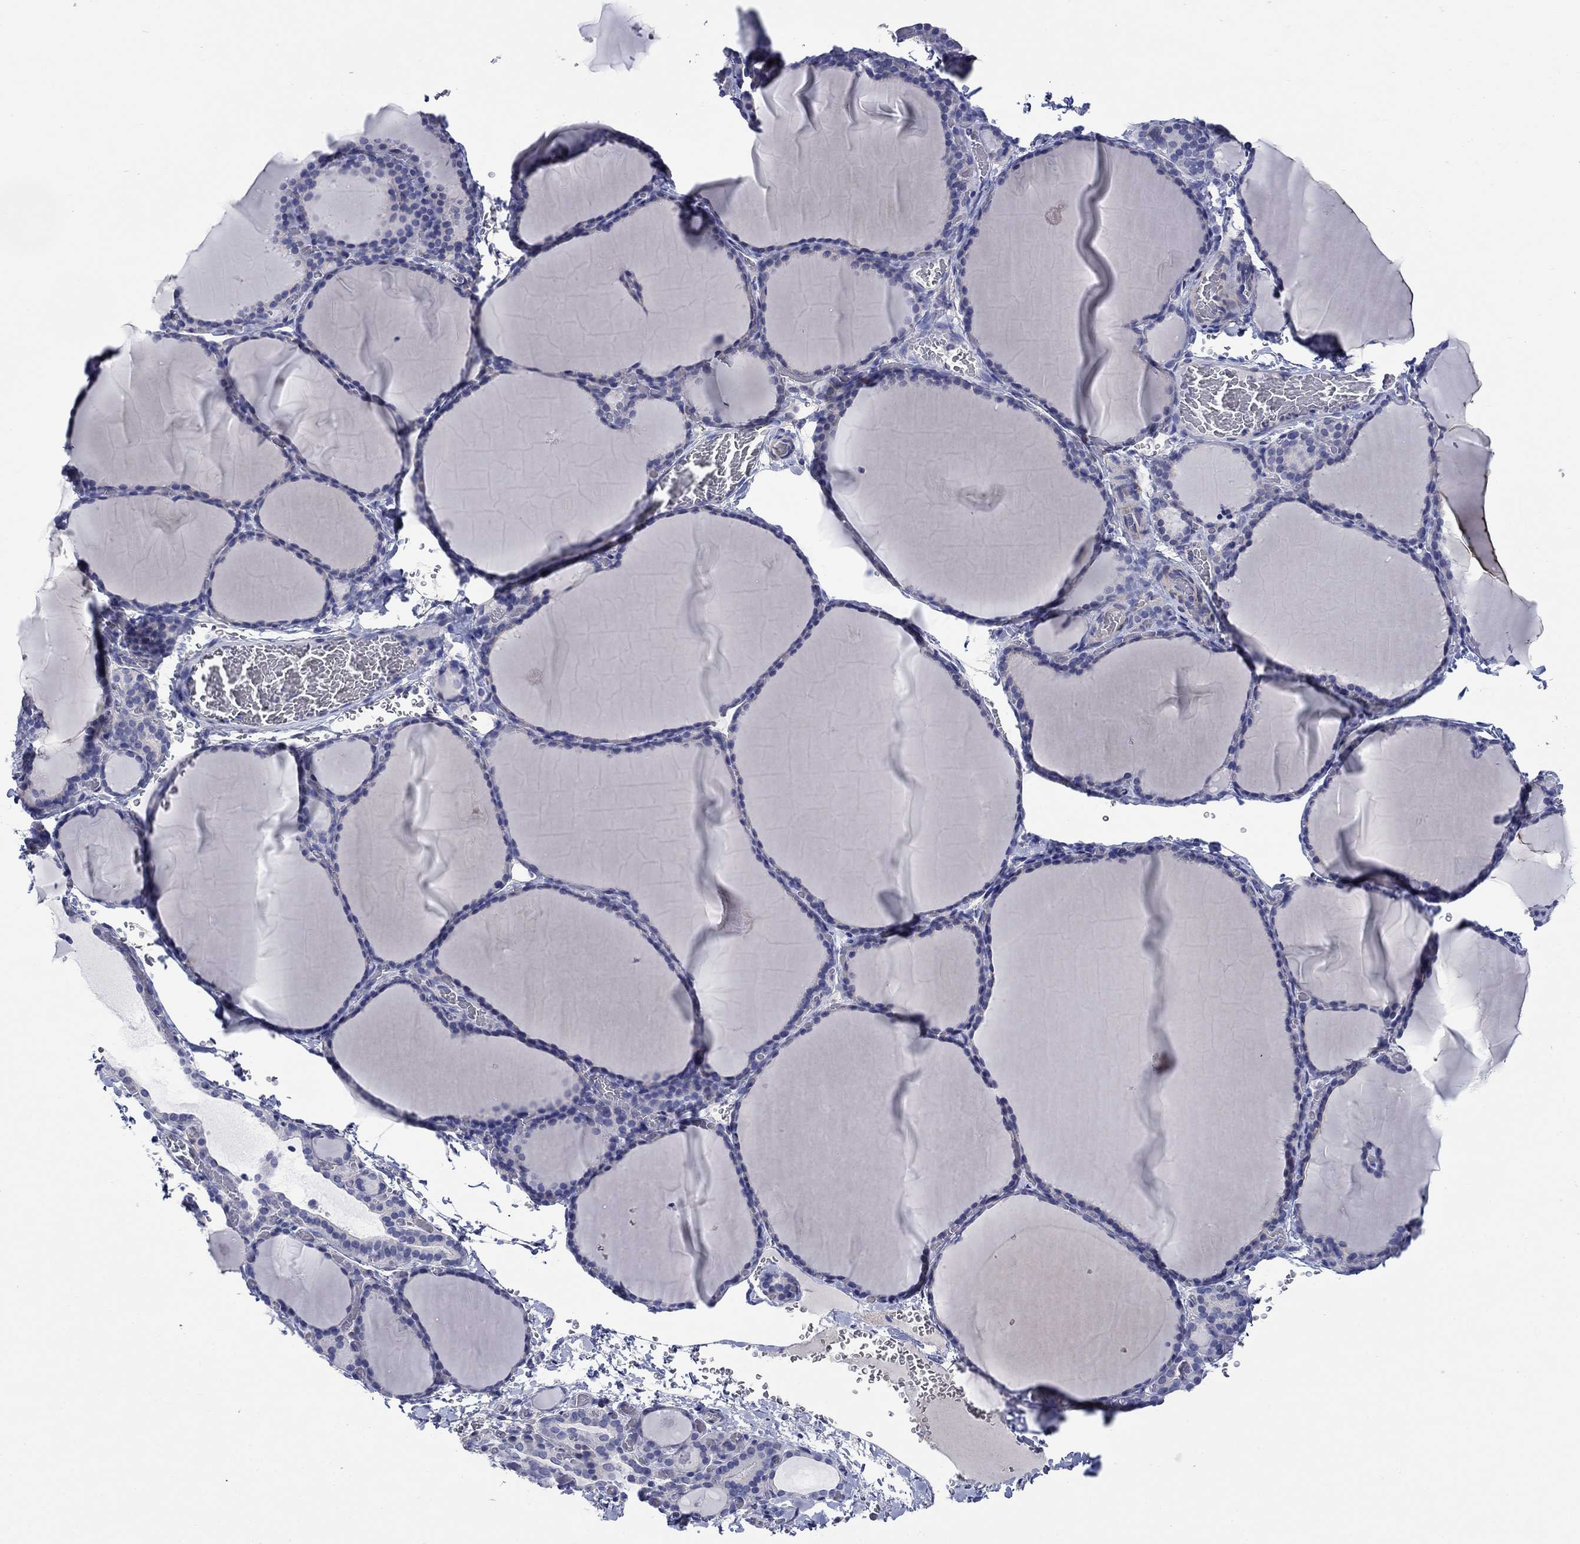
{"staining": {"intensity": "negative", "quantity": "none", "location": "none"}, "tissue": "thyroid gland", "cell_type": "Glandular cells", "image_type": "normal", "snomed": [{"axis": "morphology", "description": "Normal tissue, NOS"}, {"axis": "morphology", "description": "Hyperplasia, NOS"}, {"axis": "topography", "description": "Thyroid gland"}], "caption": "Glandular cells show no significant positivity in benign thyroid gland.", "gene": "PTPRZ1", "patient": {"sex": "female", "age": 27}}